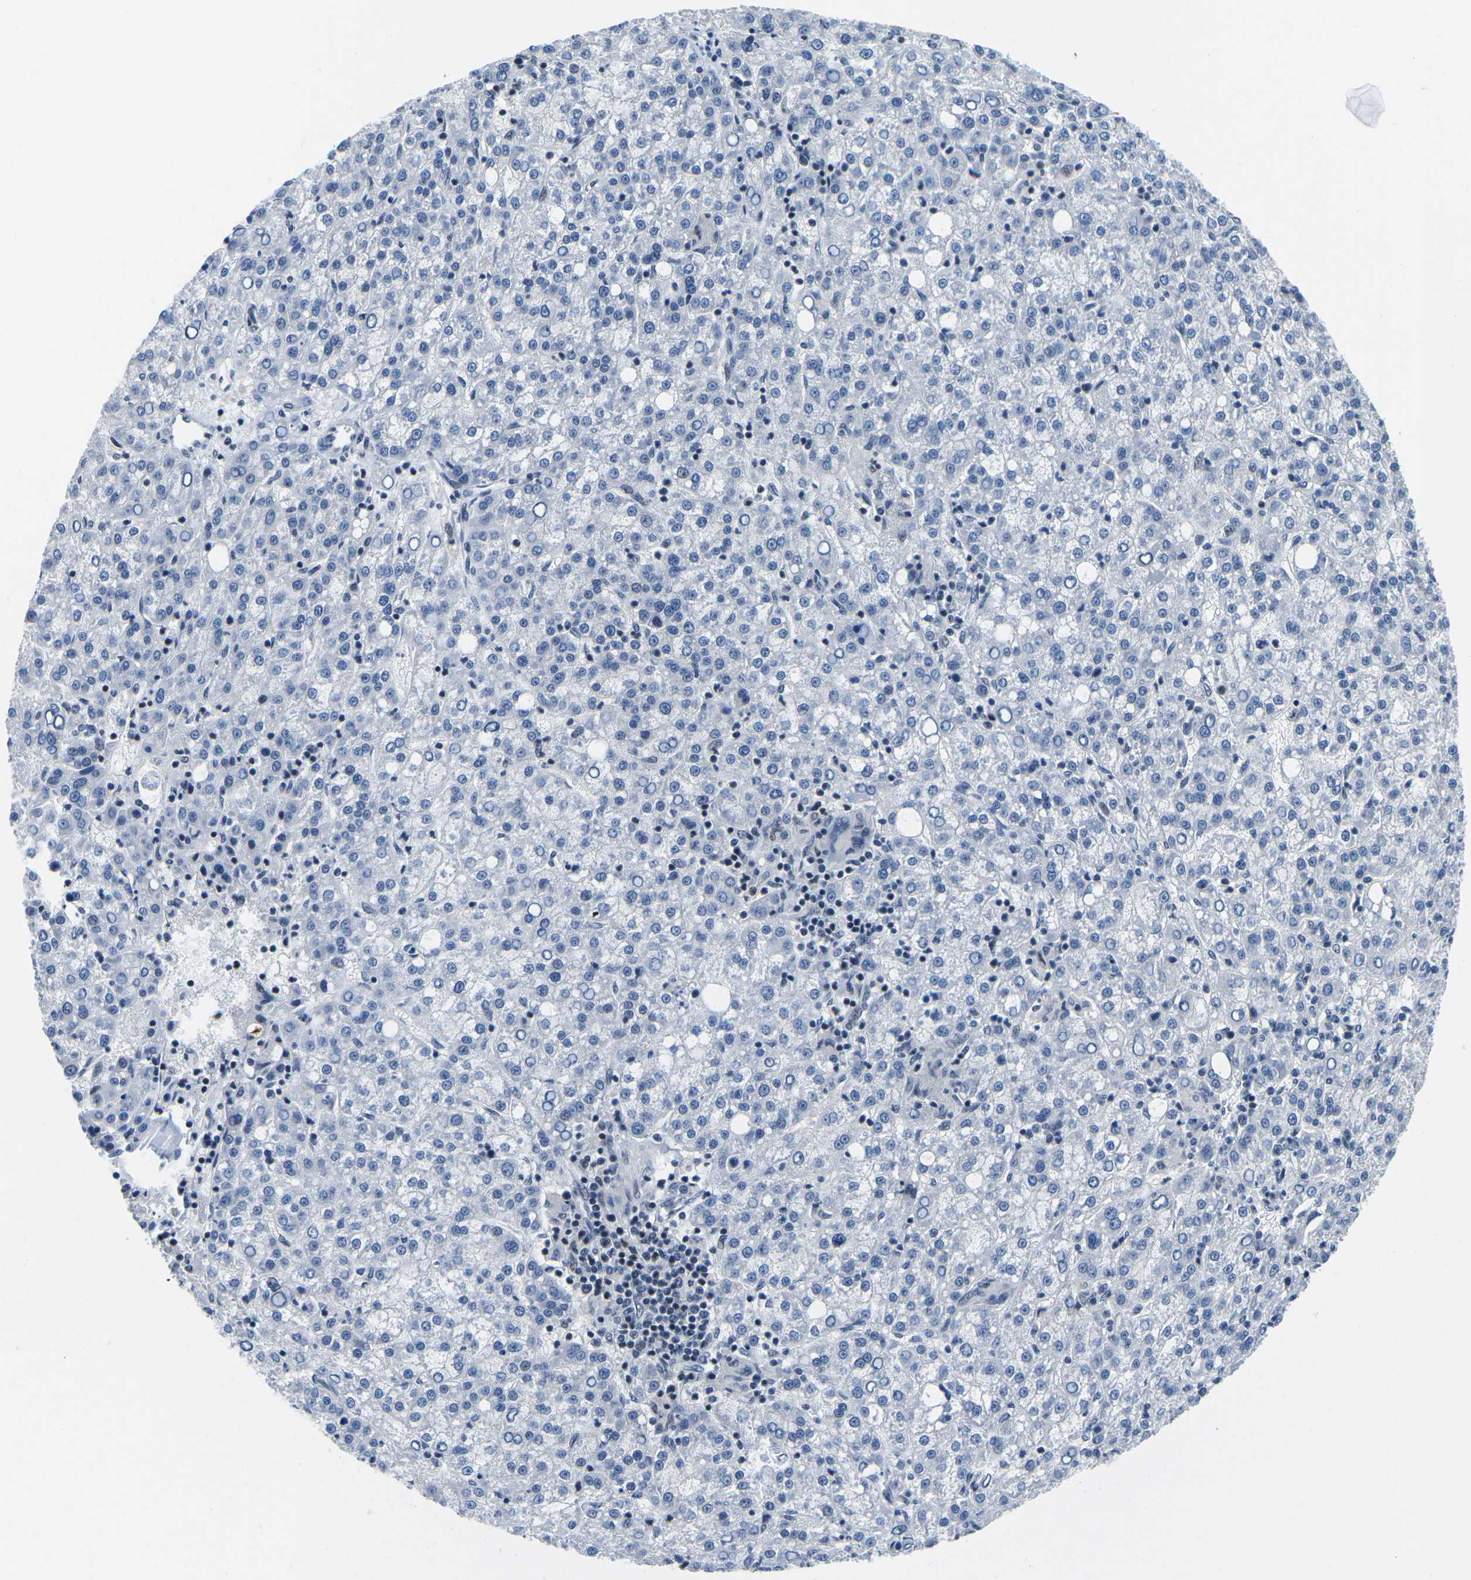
{"staining": {"intensity": "negative", "quantity": "none", "location": "none"}, "tissue": "liver cancer", "cell_type": "Tumor cells", "image_type": "cancer", "snomed": [{"axis": "morphology", "description": "Carcinoma, Hepatocellular, NOS"}, {"axis": "topography", "description": "Liver"}], "caption": "Immunohistochemistry of liver cancer demonstrates no staining in tumor cells.", "gene": "PRPF8", "patient": {"sex": "female", "age": 58}}